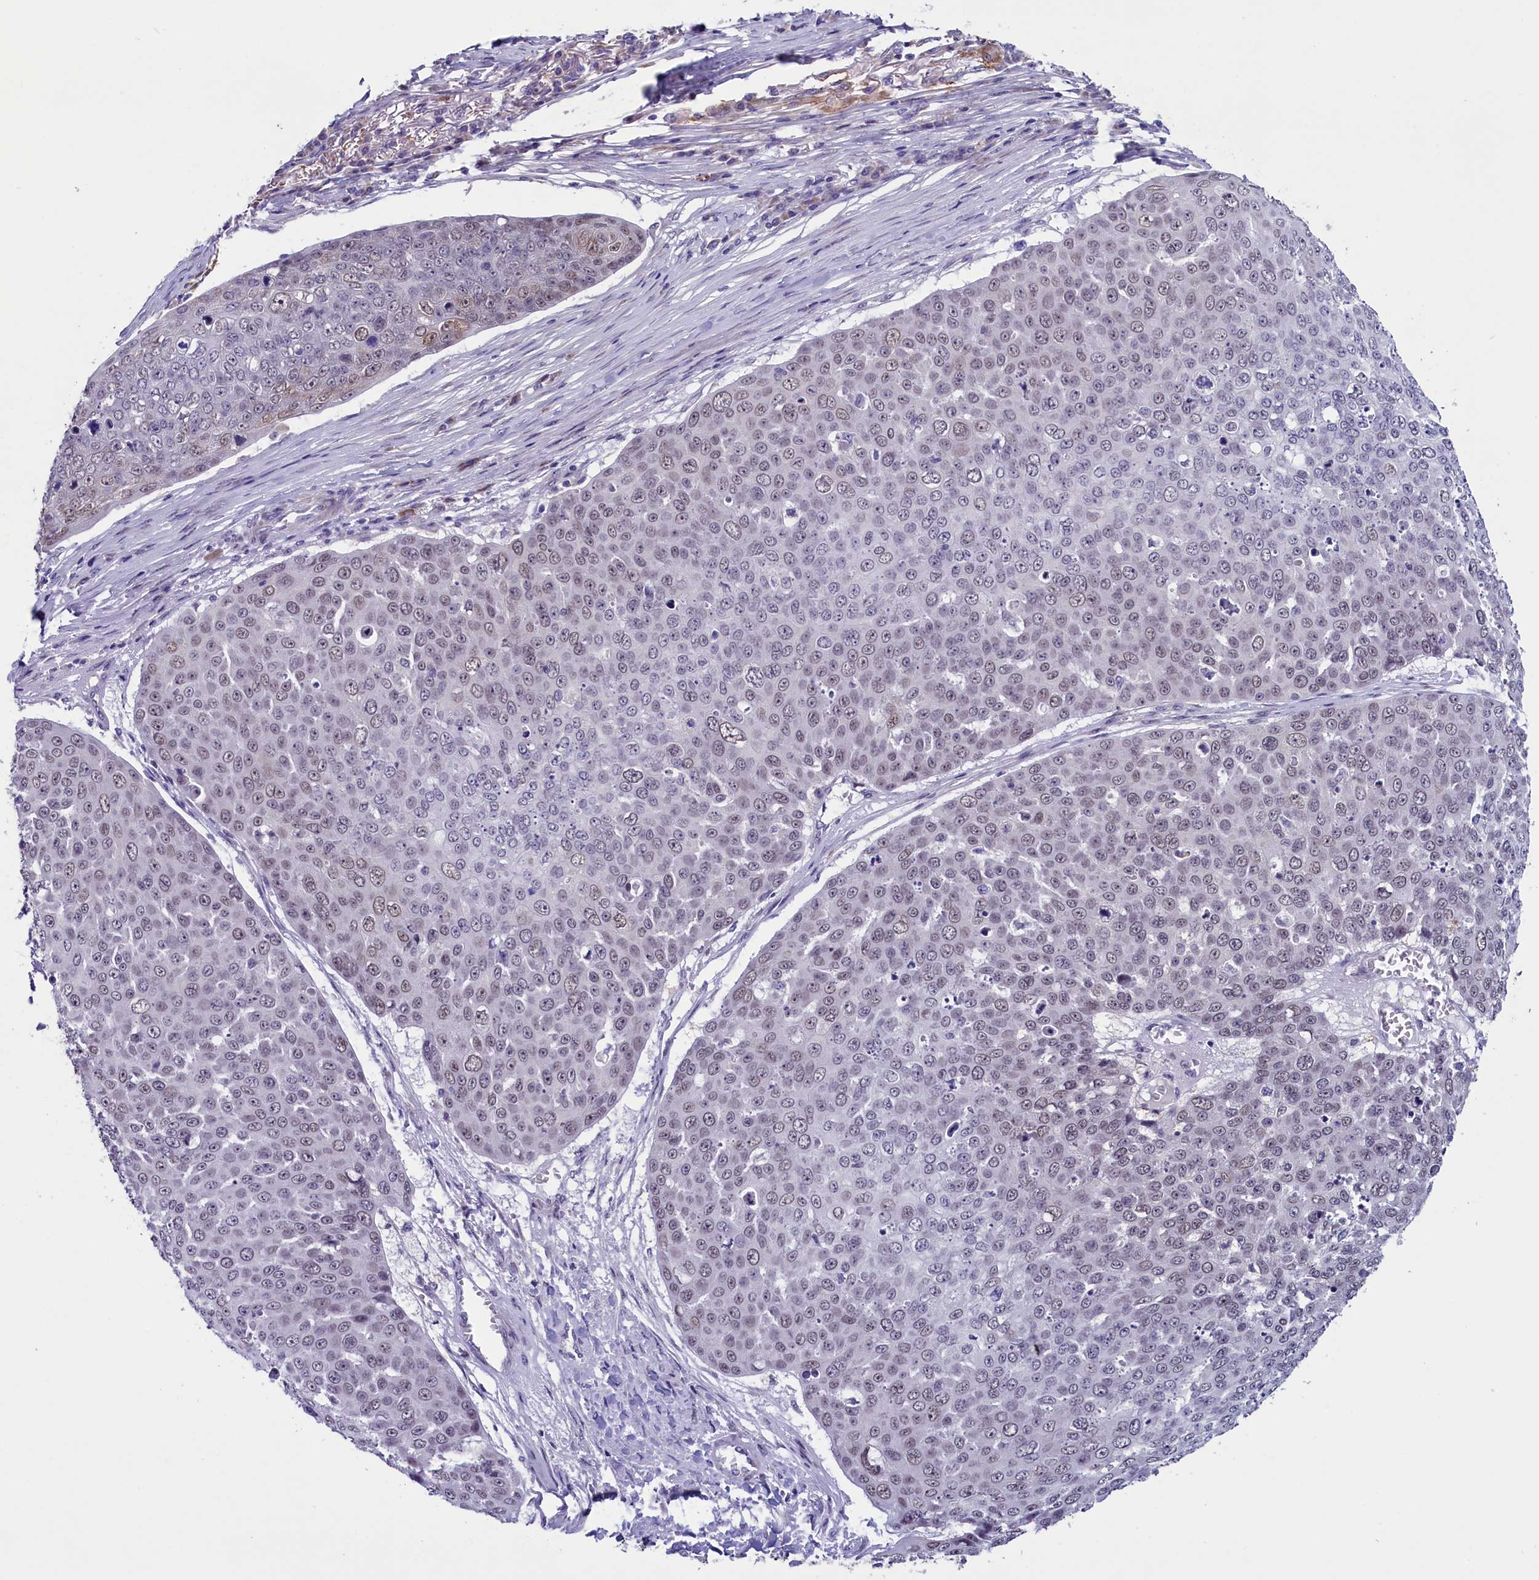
{"staining": {"intensity": "weak", "quantity": "<25%", "location": "nuclear"}, "tissue": "skin cancer", "cell_type": "Tumor cells", "image_type": "cancer", "snomed": [{"axis": "morphology", "description": "Squamous cell carcinoma, NOS"}, {"axis": "topography", "description": "Skin"}], "caption": "Skin cancer (squamous cell carcinoma) was stained to show a protein in brown. There is no significant positivity in tumor cells.", "gene": "SCD5", "patient": {"sex": "male", "age": 71}}